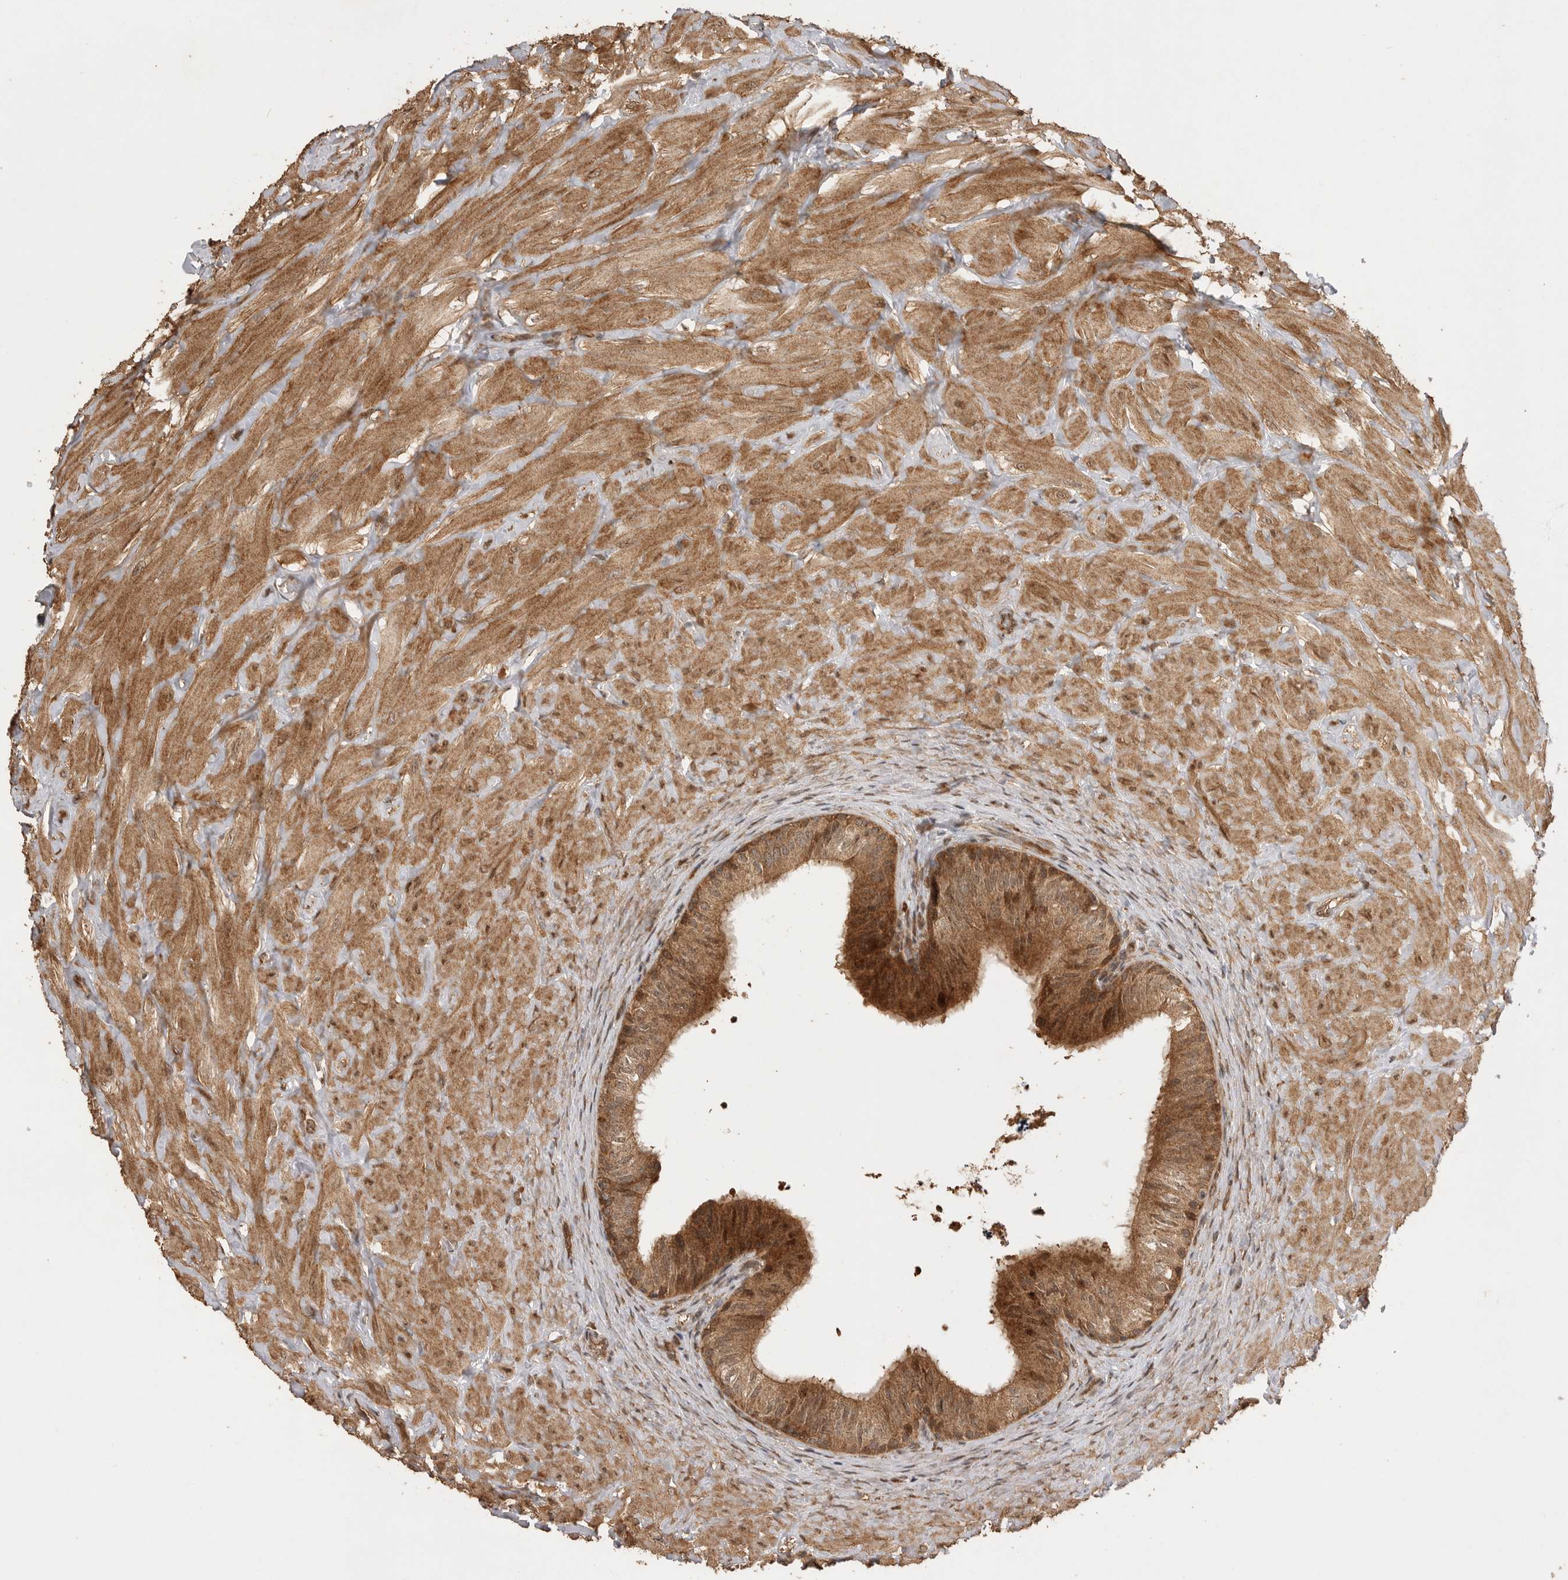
{"staining": {"intensity": "strong", "quantity": ">75%", "location": "cytoplasmic/membranous"}, "tissue": "epididymis", "cell_type": "Glandular cells", "image_type": "normal", "snomed": [{"axis": "morphology", "description": "Normal tissue, NOS"}, {"axis": "topography", "description": "Soft tissue"}, {"axis": "topography", "description": "Epididymis"}], "caption": "Protein staining of benign epididymis displays strong cytoplasmic/membranous staining in approximately >75% of glandular cells.", "gene": "BOC", "patient": {"sex": "male", "age": 26}}